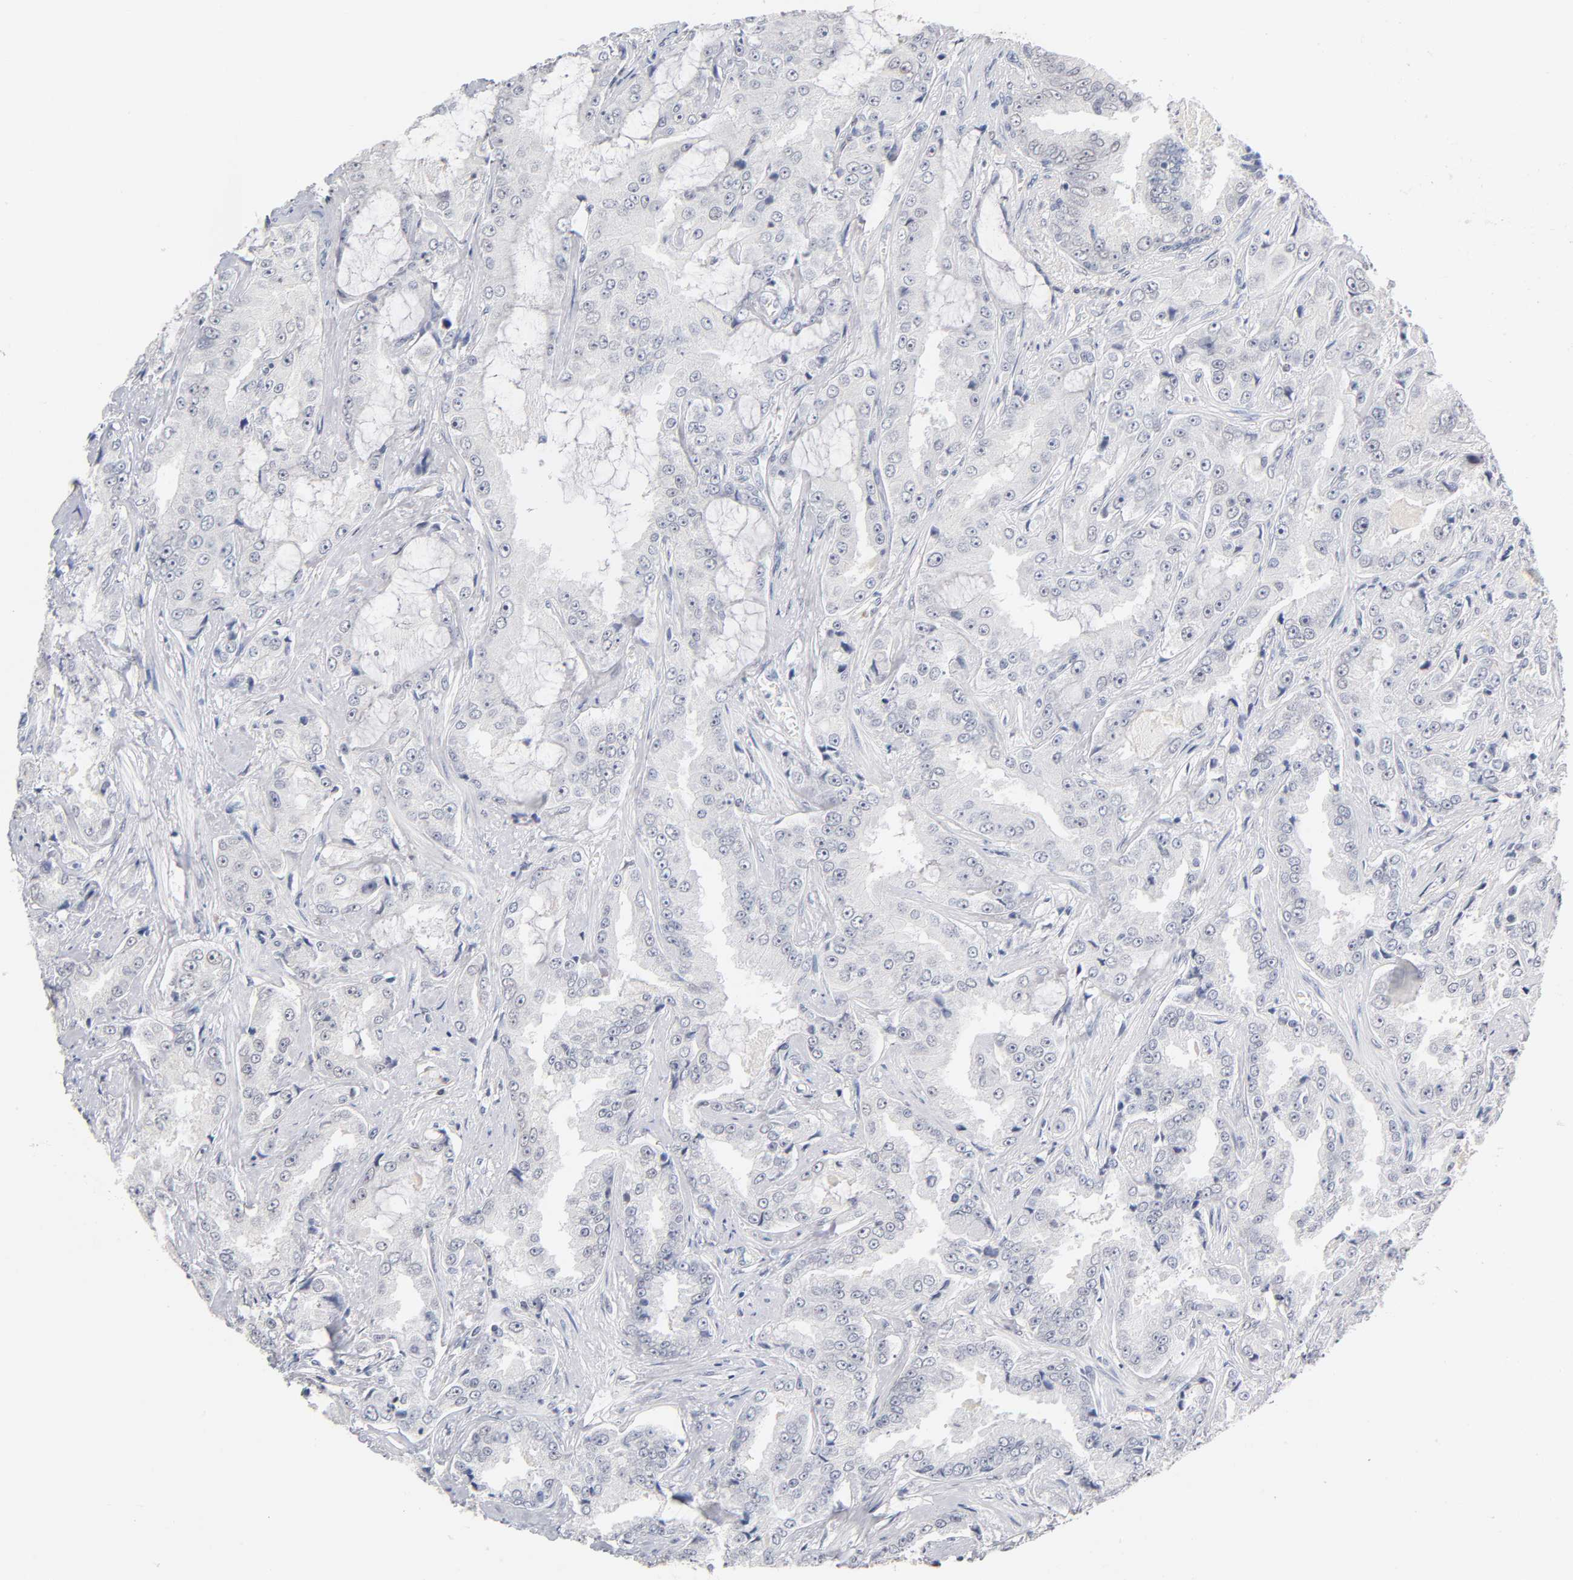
{"staining": {"intensity": "weak", "quantity": "25%-75%", "location": "nuclear"}, "tissue": "prostate cancer", "cell_type": "Tumor cells", "image_type": "cancer", "snomed": [{"axis": "morphology", "description": "Adenocarcinoma, High grade"}, {"axis": "topography", "description": "Prostate"}], "caption": "The micrograph shows staining of prostate cancer (adenocarcinoma (high-grade)), revealing weak nuclear protein staining (brown color) within tumor cells.", "gene": "NFATC1", "patient": {"sex": "male", "age": 73}}